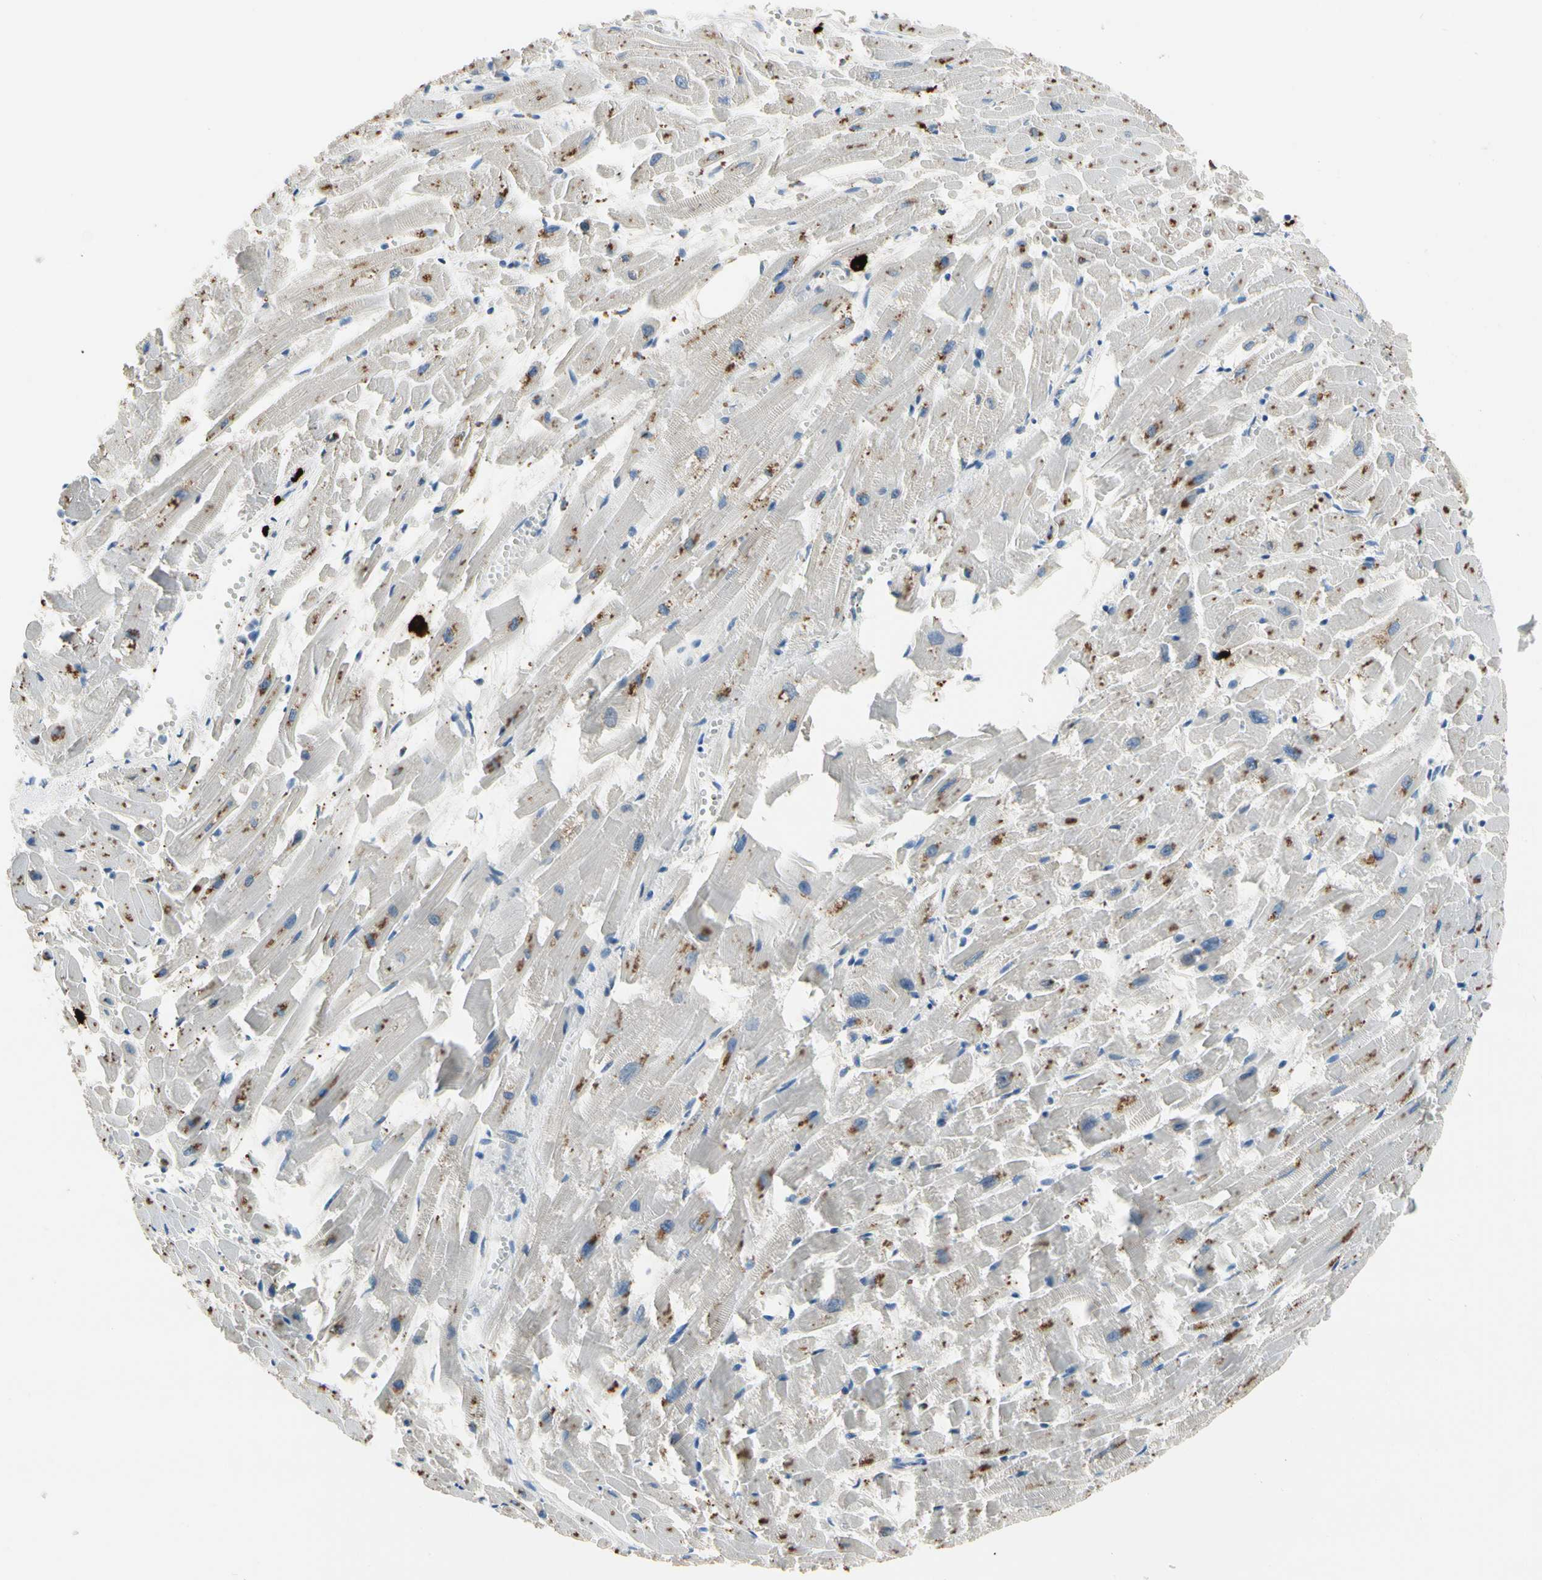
{"staining": {"intensity": "moderate", "quantity": "<25%", "location": "cytoplasmic/membranous"}, "tissue": "heart muscle", "cell_type": "Cardiomyocytes", "image_type": "normal", "snomed": [{"axis": "morphology", "description": "Normal tissue, NOS"}, {"axis": "topography", "description": "Heart"}], "caption": "Protein expression analysis of normal human heart muscle reveals moderate cytoplasmic/membranous positivity in approximately <25% of cardiomyocytes. The staining is performed using DAB brown chromogen to label protein expression. The nuclei are counter-stained blue using hematoxylin.", "gene": "CPA3", "patient": {"sex": "female", "age": 19}}